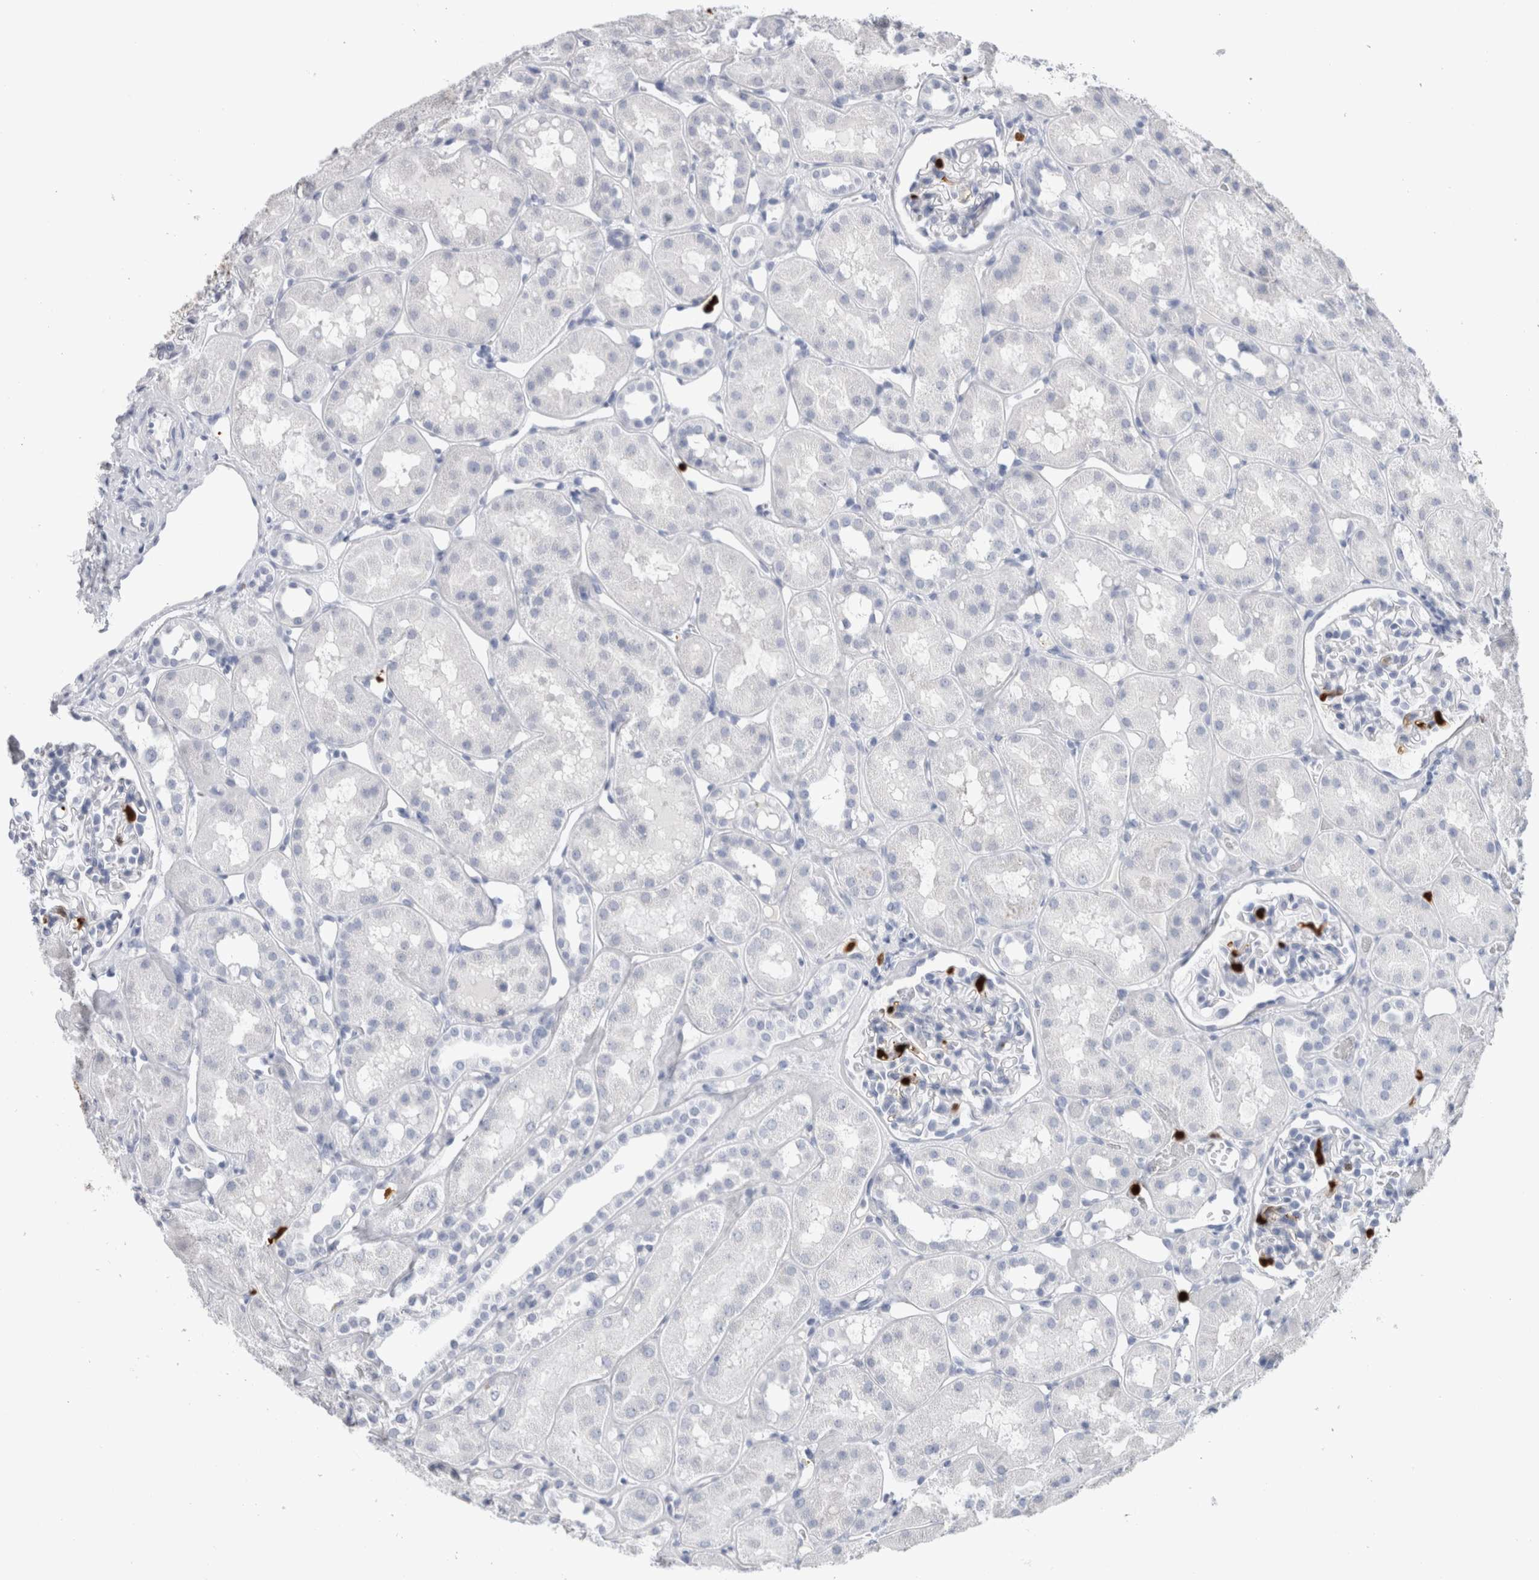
{"staining": {"intensity": "negative", "quantity": "none", "location": "none"}, "tissue": "kidney", "cell_type": "Cells in glomeruli", "image_type": "normal", "snomed": [{"axis": "morphology", "description": "Normal tissue, NOS"}, {"axis": "topography", "description": "Kidney"}], "caption": "An immunohistochemistry (IHC) image of normal kidney is shown. There is no staining in cells in glomeruli of kidney.", "gene": "S100A8", "patient": {"sex": "male", "age": 16}}